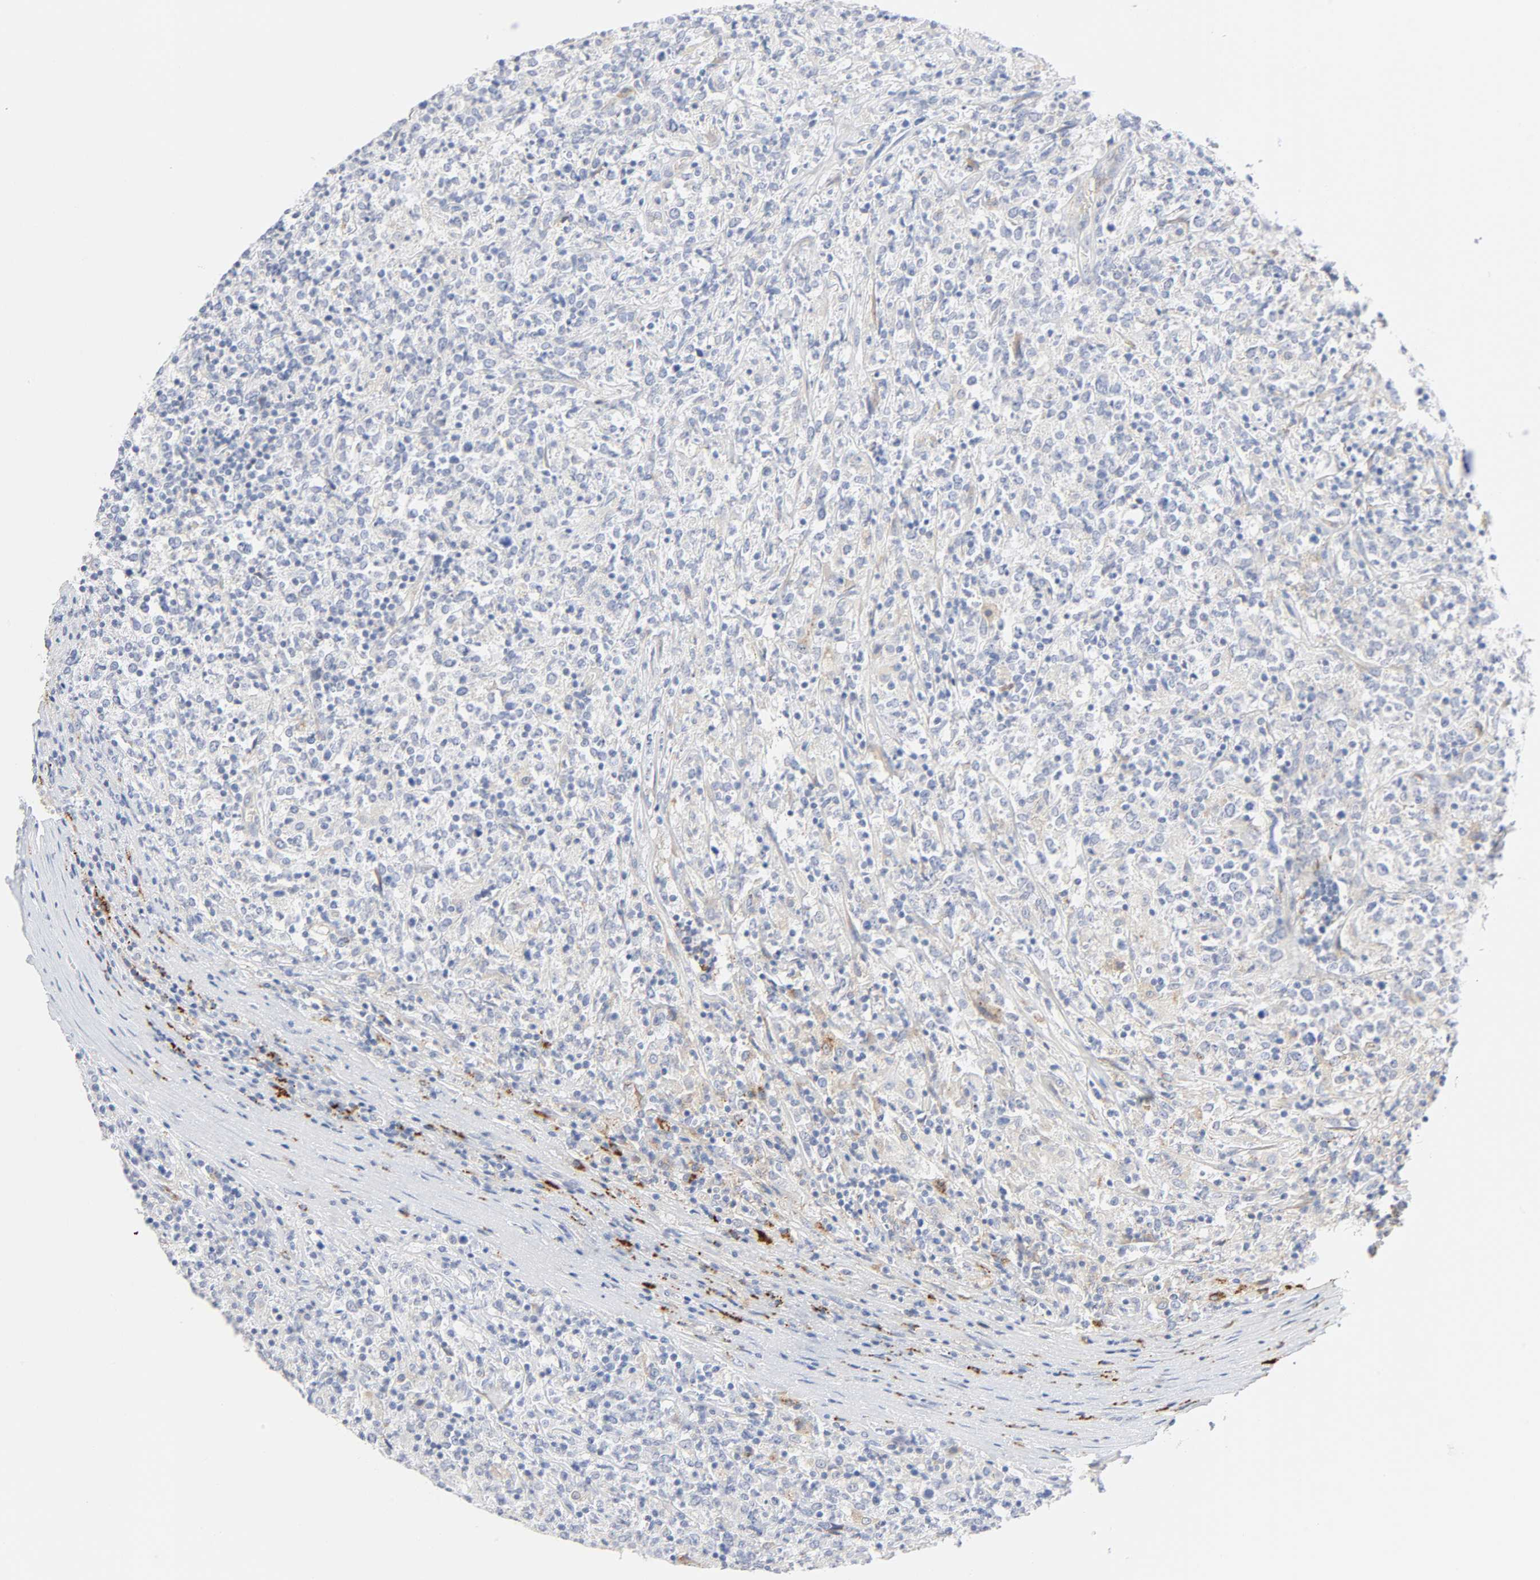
{"staining": {"intensity": "negative", "quantity": "none", "location": "none"}, "tissue": "lymphoma", "cell_type": "Tumor cells", "image_type": "cancer", "snomed": [{"axis": "morphology", "description": "Malignant lymphoma, non-Hodgkin's type, High grade"}, {"axis": "topography", "description": "Lymph node"}], "caption": "Tumor cells show no significant expression in malignant lymphoma, non-Hodgkin's type (high-grade). Brightfield microscopy of immunohistochemistry stained with DAB (brown) and hematoxylin (blue), captured at high magnification.", "gene": "MAGEB17", "patient": {"sex": "female", "age": 84}}